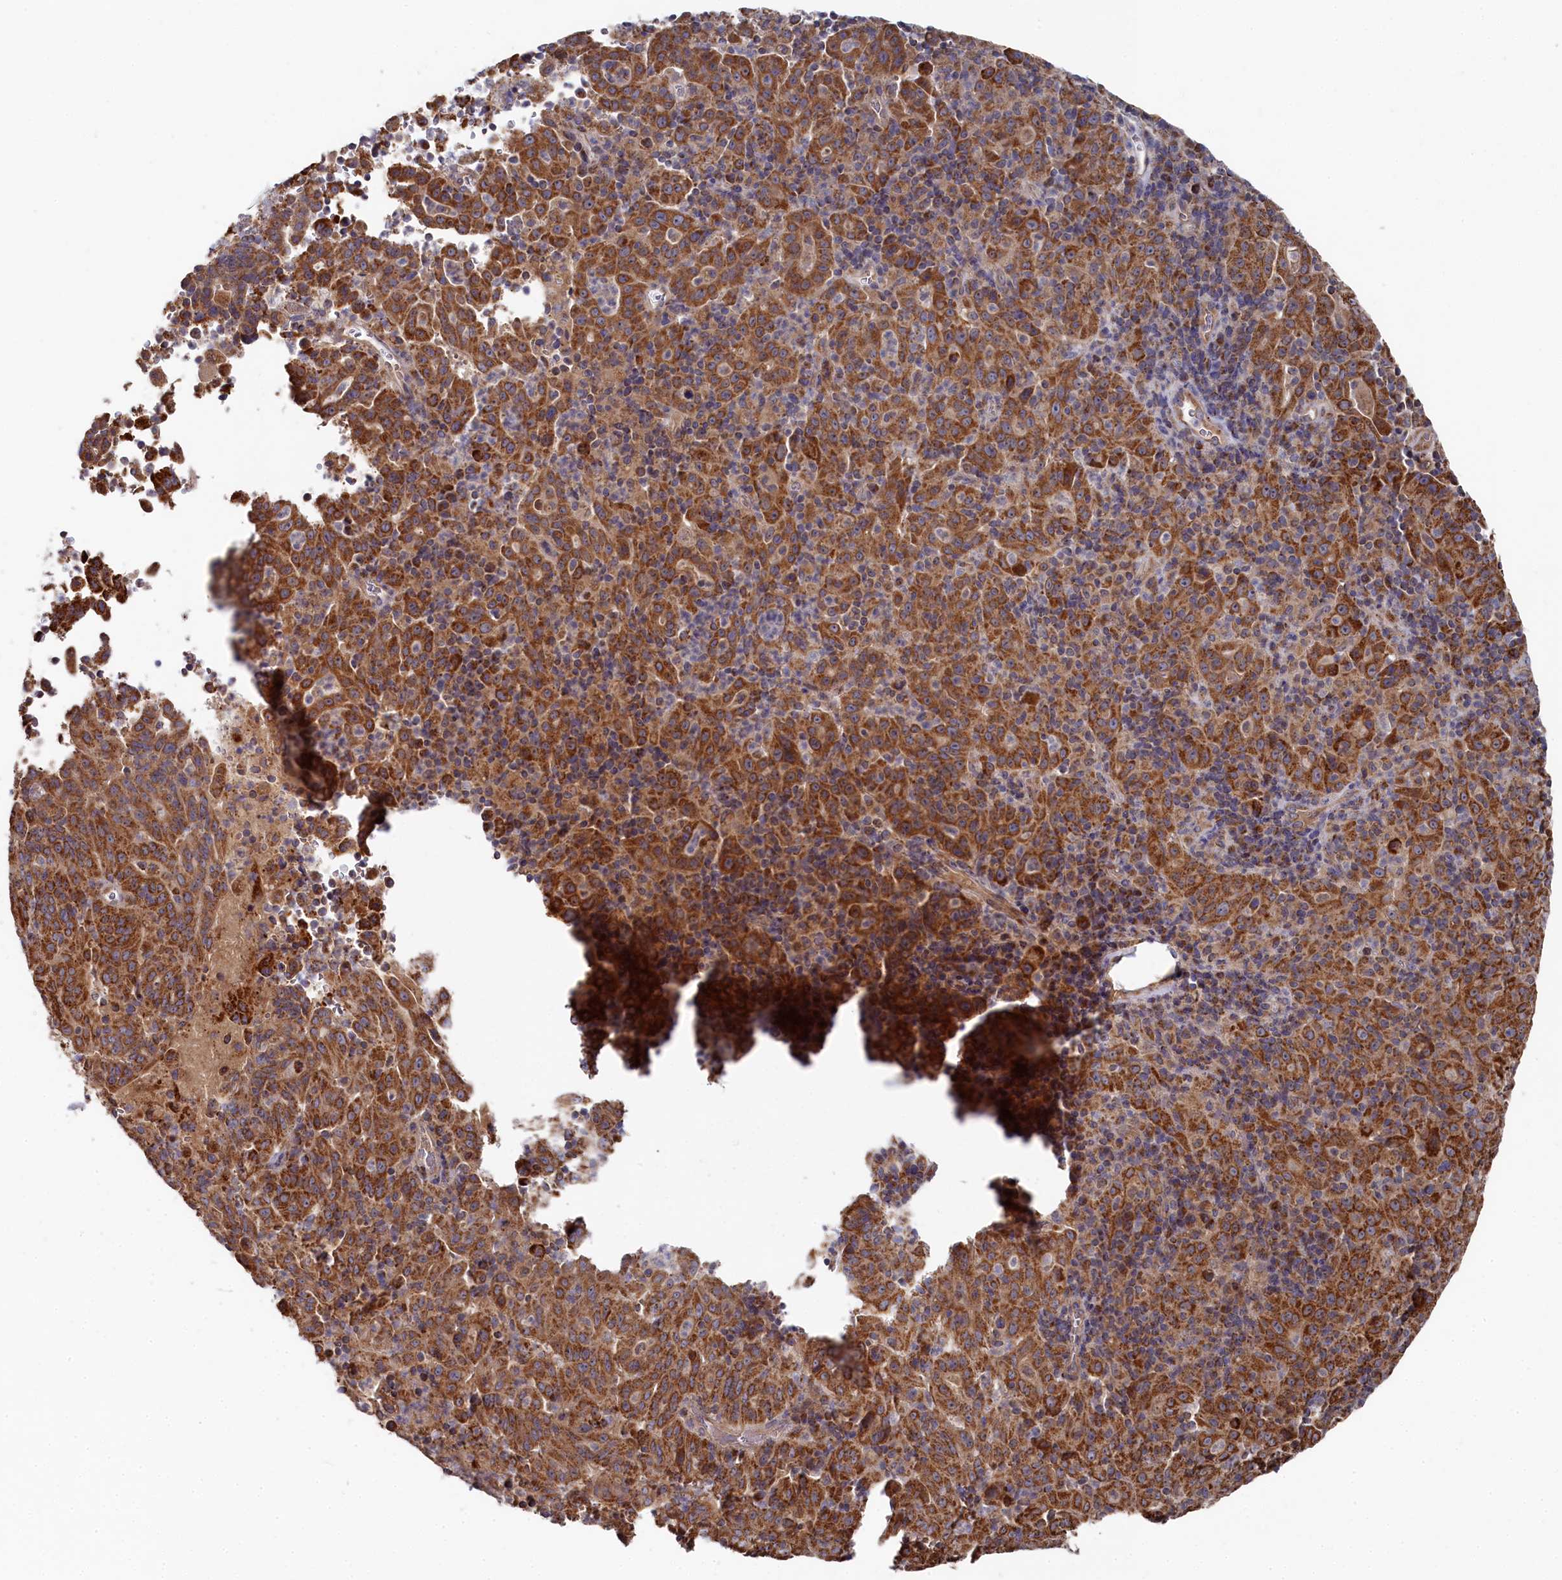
{"staining": {"intensity": "strong", "quantity": ">75%", "location": "cytoplasmic/membranous"}, "tissue": "pancreatic cancer", "cell_type": "Tumor cells", "image_type": "cancer", "snomed": [{"axis": "morphology", "description": "Adenocarcinoma, NOS"}, {"axis": "topography", "description": "Pancreas"}], "caption": "Brown immunohistochemical staining in human pancreatic cancer demonstrates strong cytoplasmic/membranous staining in about >75% of tumor cells.", "gene": "HAUS2", "patient": {"sex": "male", "age": 63}}